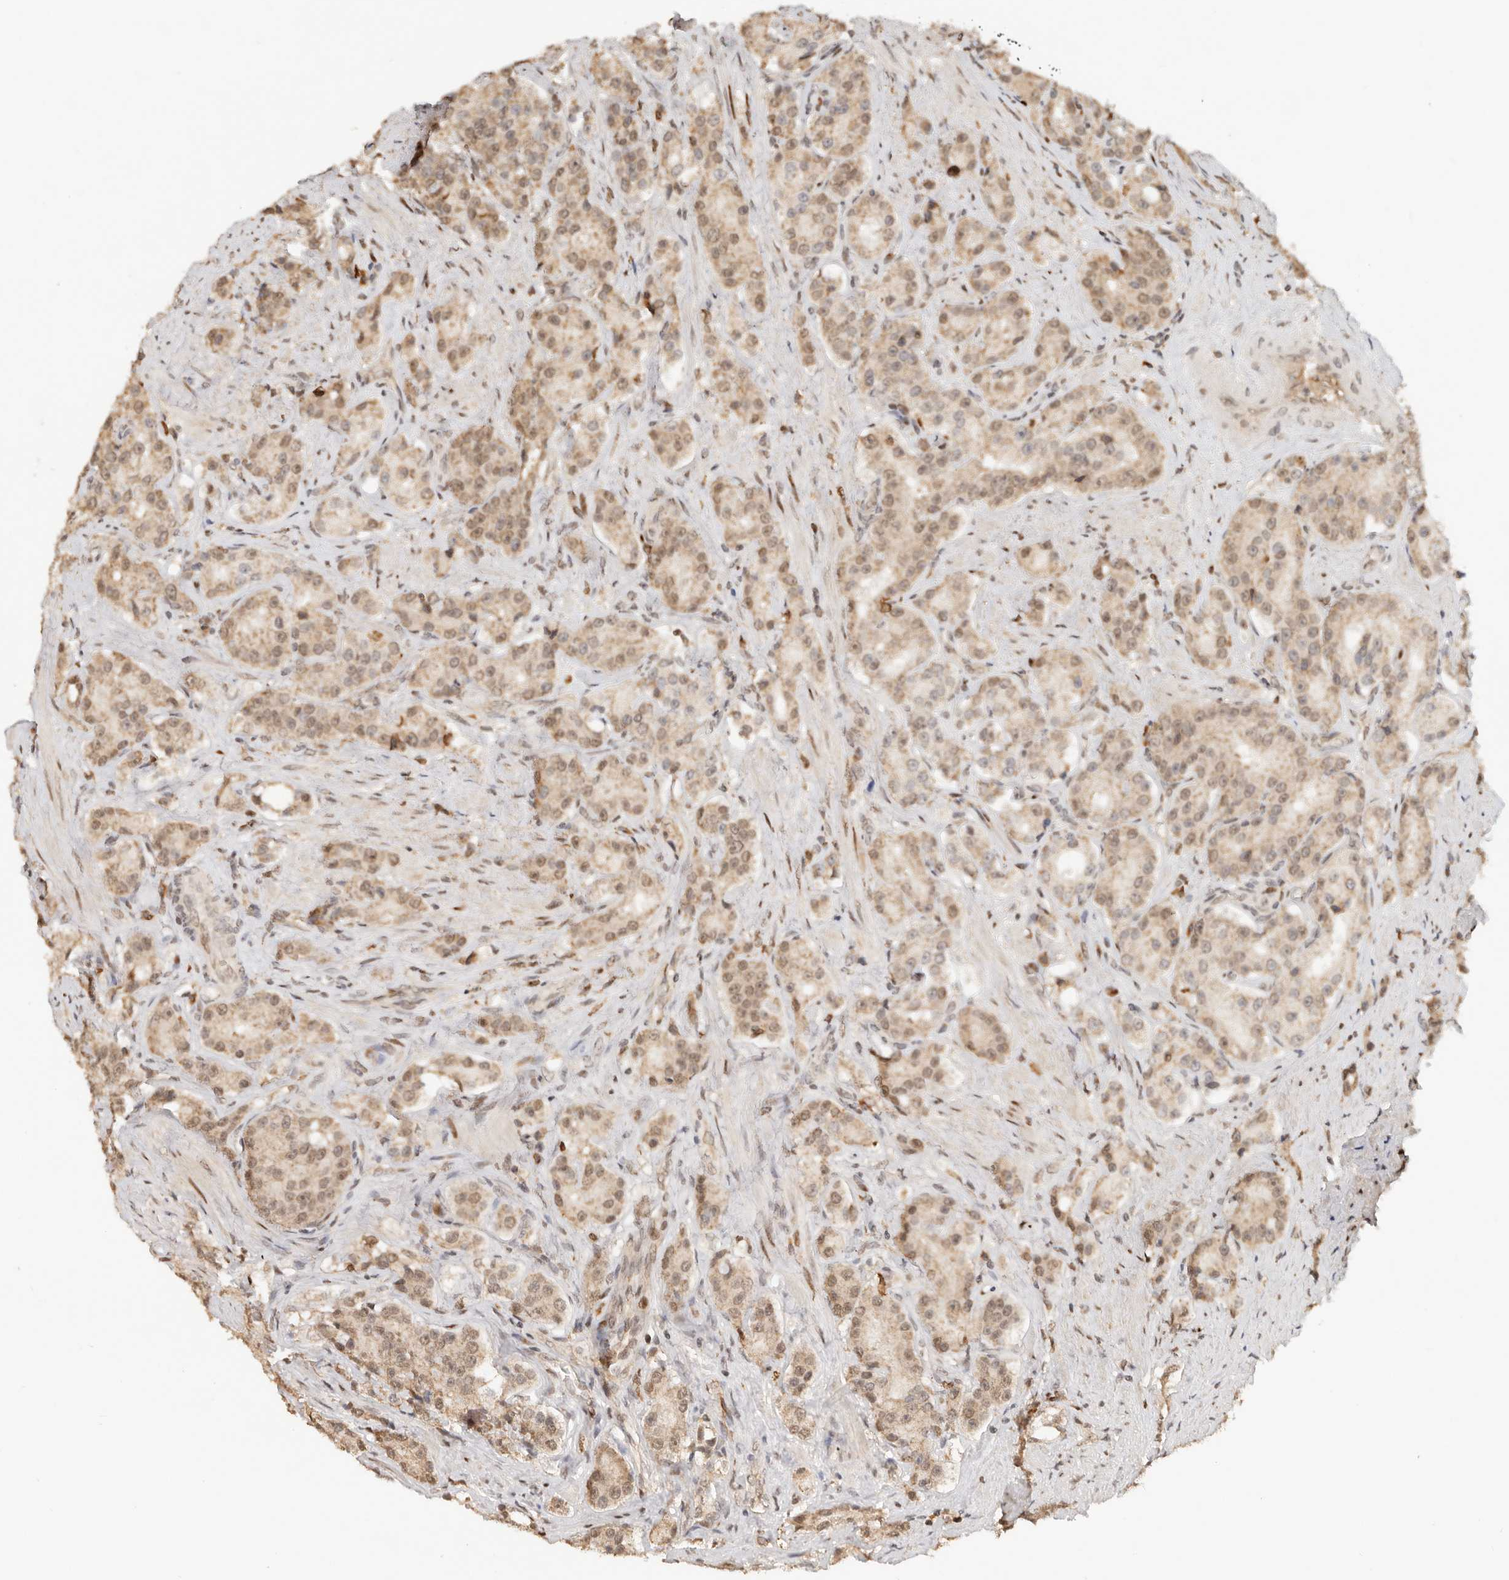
{"staining": {"intensity": "moderate", "quantity": ">75%", "location": "nuclear"}, "tissue": "prostate cancer", "cell_type": "Tumor cells", "image_type": "cancer", "snomed": [{"axis": "morphology", "description": "Adenocarcinoma, High grade"}, {"axis": "topography", "description": "Prostate"}], "caption": "Human prostate high-grade adenocarcinoma stained with a brown dye exhibits moderate nuclear positive positivity in about >75% of tumor cells.", "gene": "NPAS2", "patient": {"sex": "male", "age": 60}}